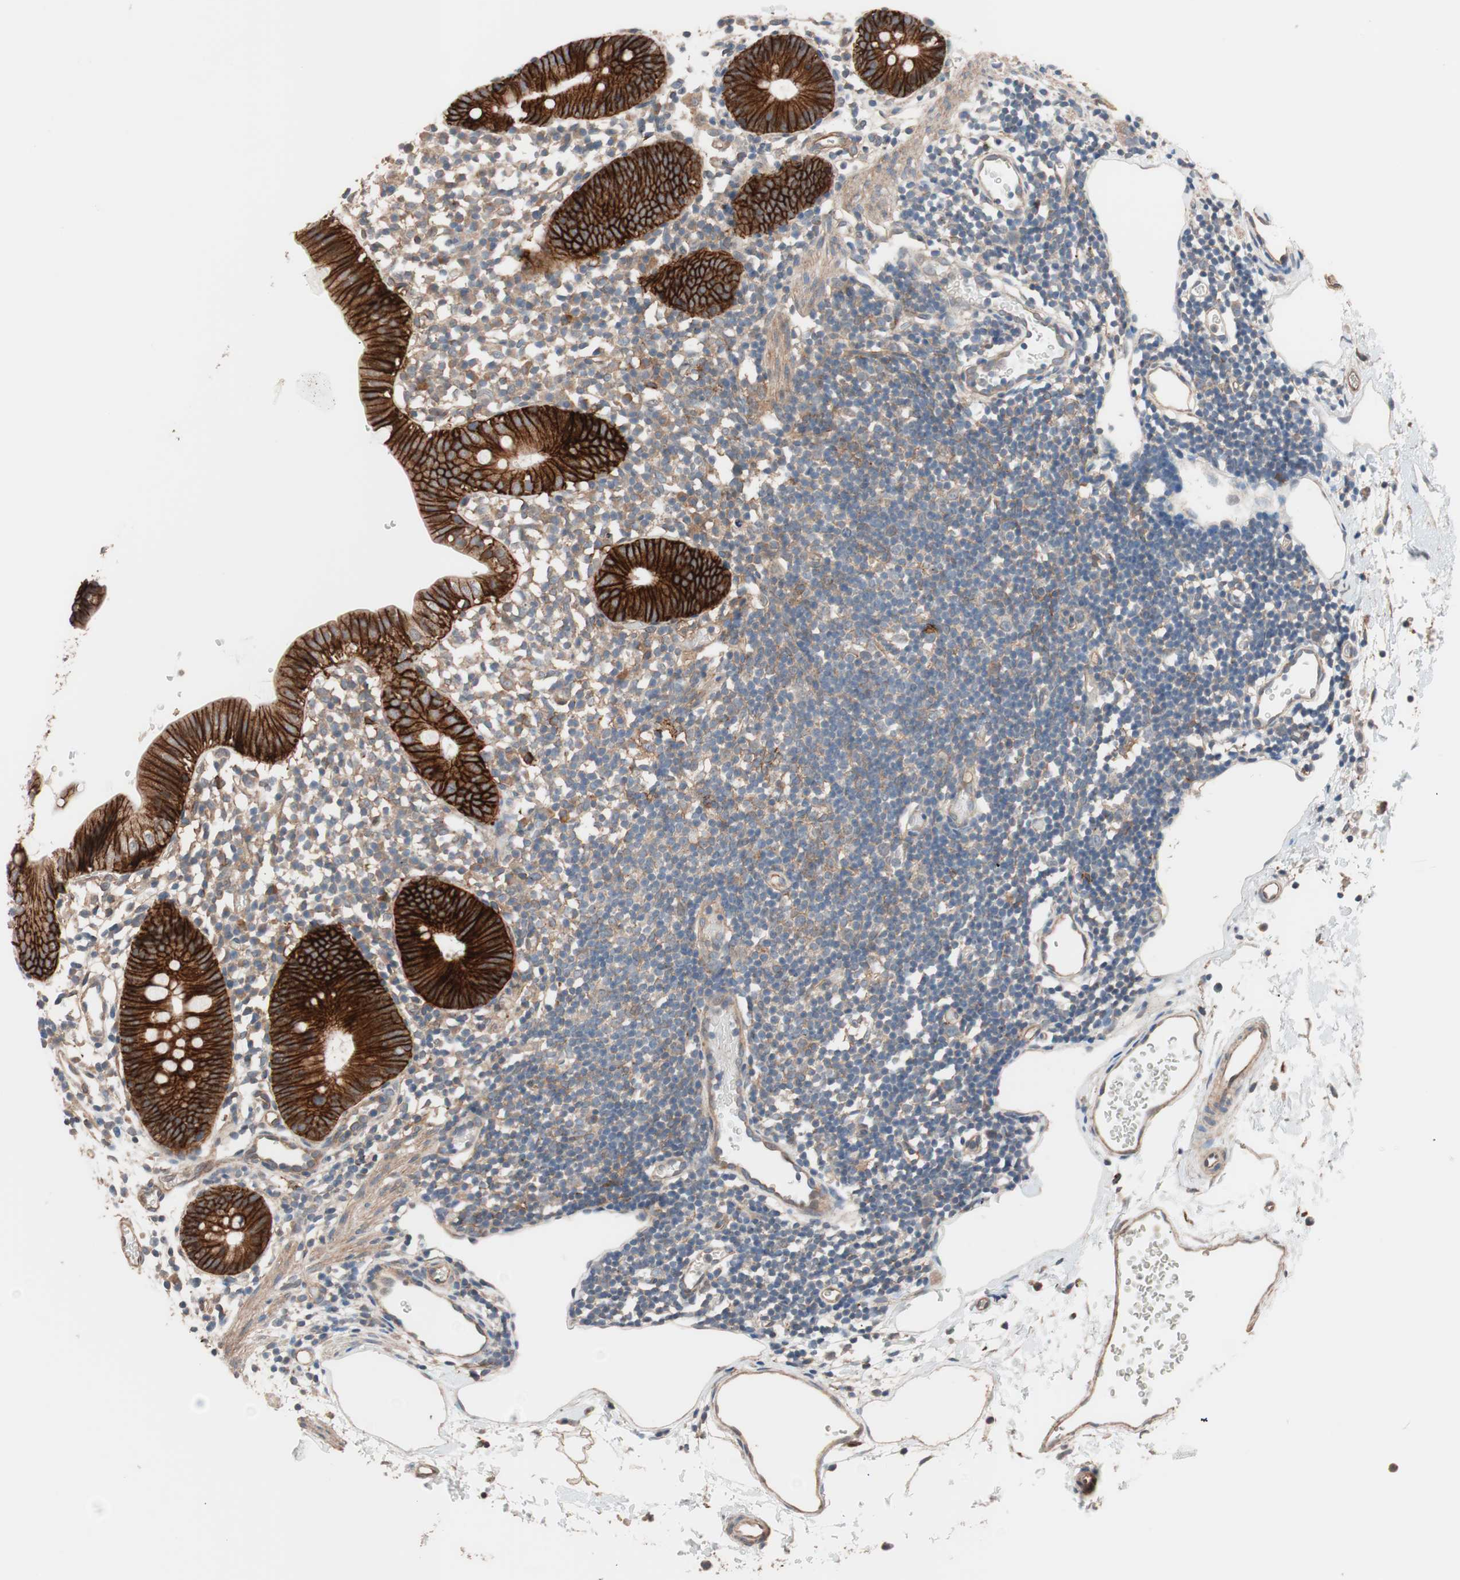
{"staining": {"intensity": "moderate", "quantity": ">75%", "location": "cytoplasmic/membranous"}, "tissue": "colon", "cell_type": "Endothelial cells", "image_type": "normal", "snomed": [{"axis": "morphology", "description": "Normal tissue, NOS"}, {"axis": "morphology", "description": "Adenocarcinoma, NOS"}, {"axis": "topography", "description": "Colon"}, {"axis": "topography", "description": "Peripheral nerve tissue"}], "caption": "Brown immunohistochemical staining in benign colon demonstrates moderate cytoplasmic/membranous expression in about >75% of endothelial cells.", "gene": "SDC4", "patient": {"sex": "male", "age": 14}}